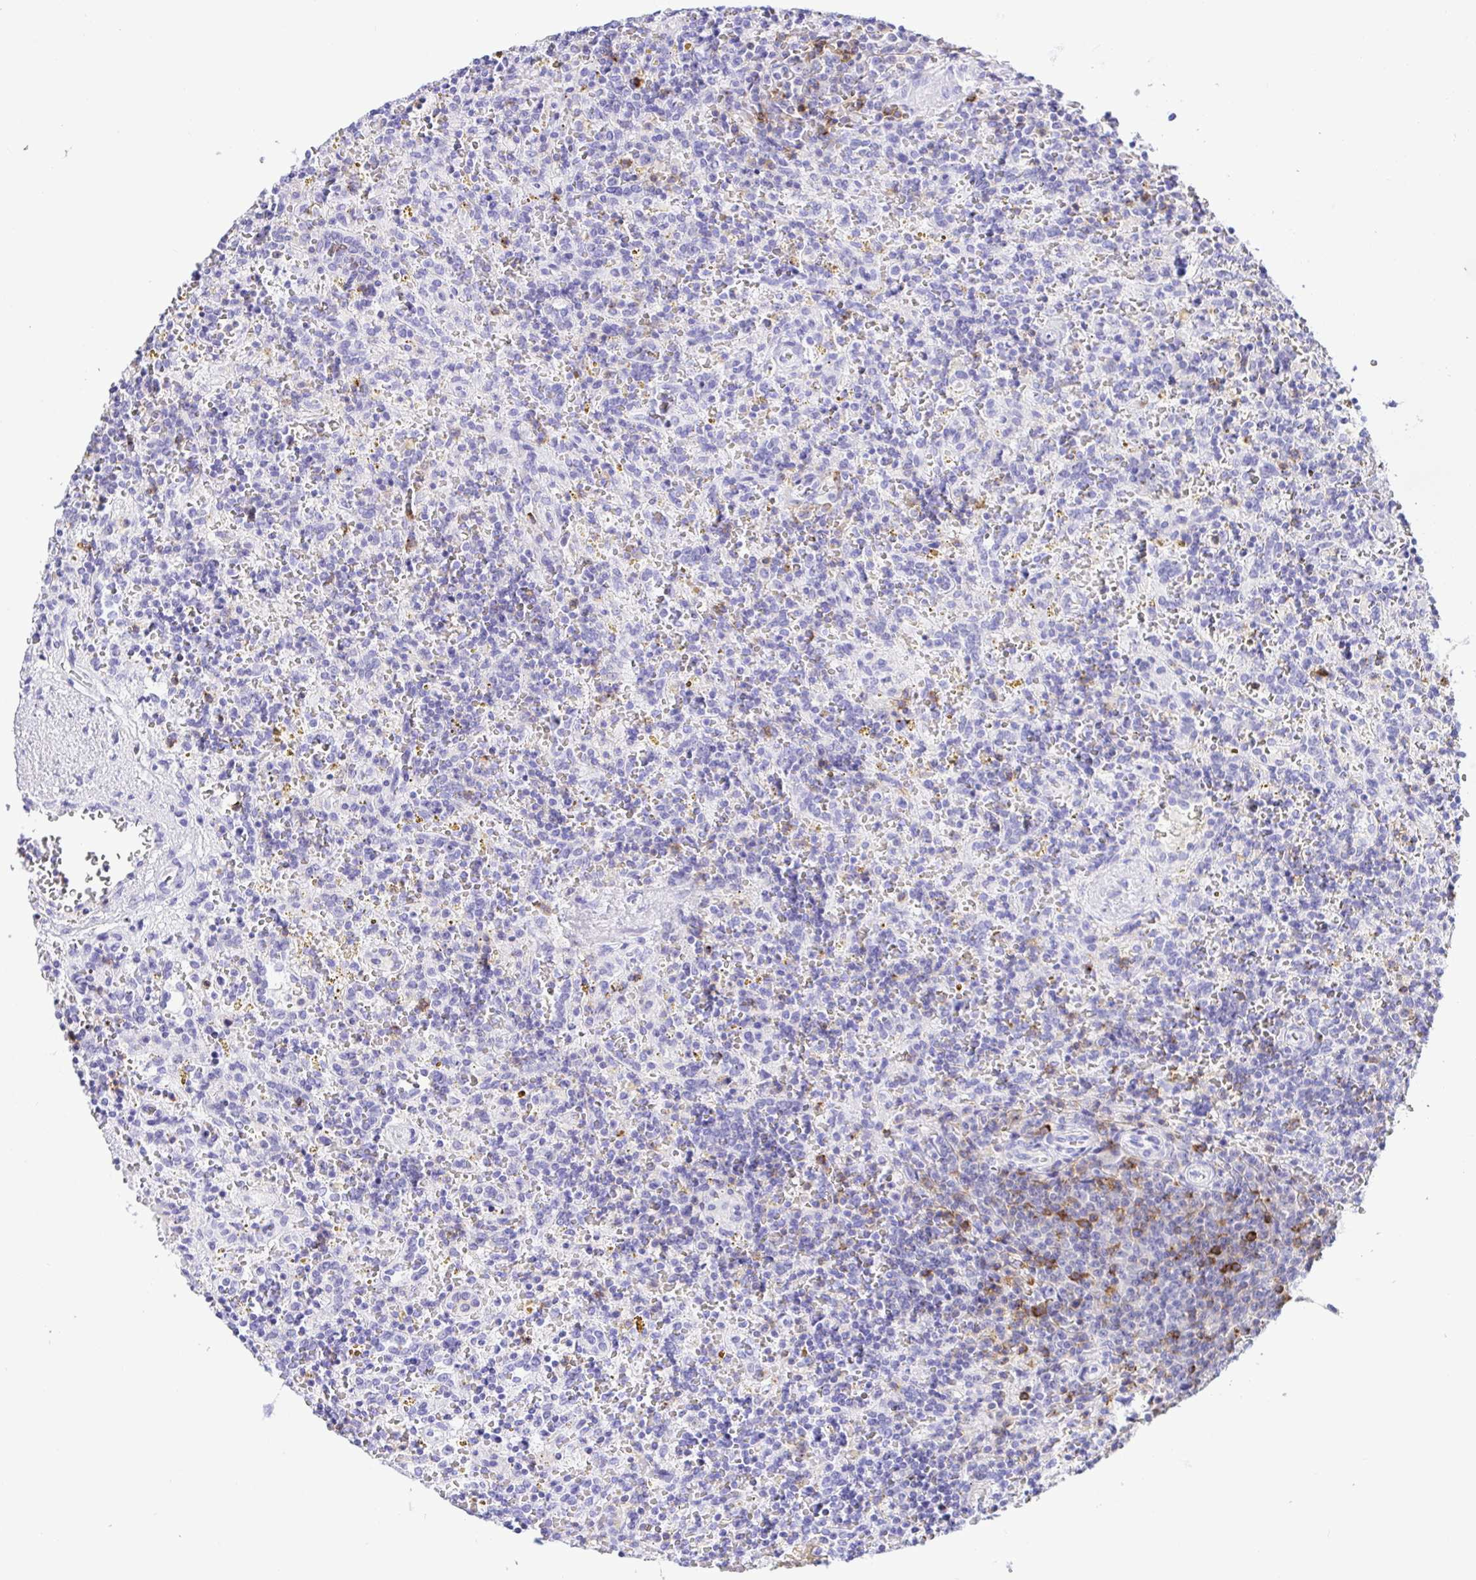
{"staining": {"intensity": "negative", "quantity": "none", "location": "none"}, "tissue": "lymphoma", "cell_type": "Tumor cells", "image_type": "cancer", "snomed": [{"axis": "morphology", "description": "Malignant lymphoma, non-Hodgkin's type, Low grade"}, {"axis": "topography", "description": "Spleen"}], "caption": "Image shows no protein staining in tumor cells of lymphoma tissue.", "gene": "CD5", "patient": {"sex": "male", "age": 67}}